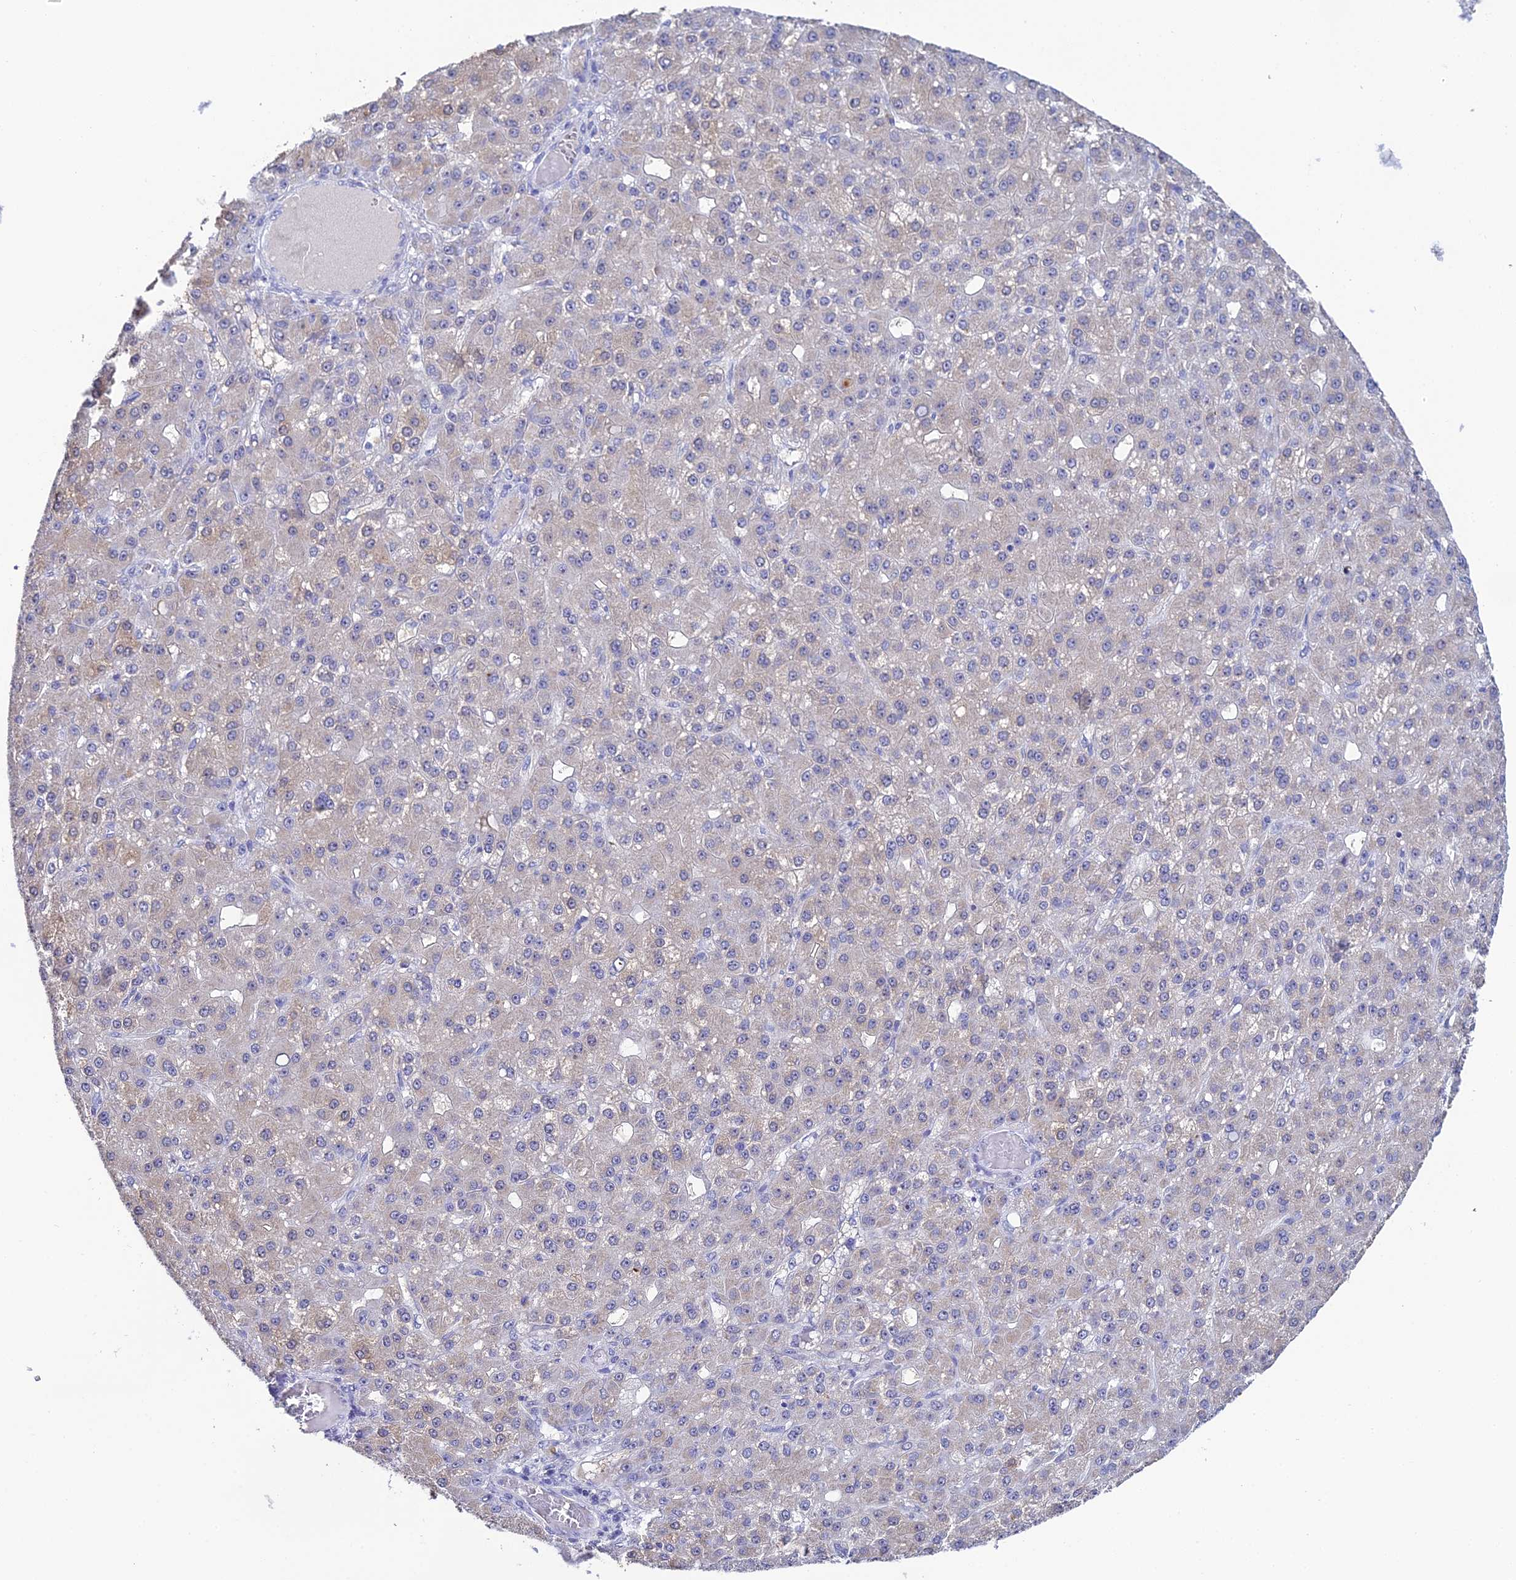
{"staining": {"intensity": "weak", "quantity": "<25%", "location": "cytoplasmic/membranous"}, "tissue": "liver cancer", "cell_type": "Tumor cells", "image_type": "cancer", "snomed": [{"axis": "morphology", "description": "Carcinoma, Hepatocellular, NOS"}, {"axis": "topography", "description": "Liver"}], "caption": "Immunohistochemistry micrograph of human liver hepatocellular carcinoma stained for a protein (brown), which shows no staining in tumor cells.", "gene": "PLPP4", "patient": {"sex": "male", "age": 67}}